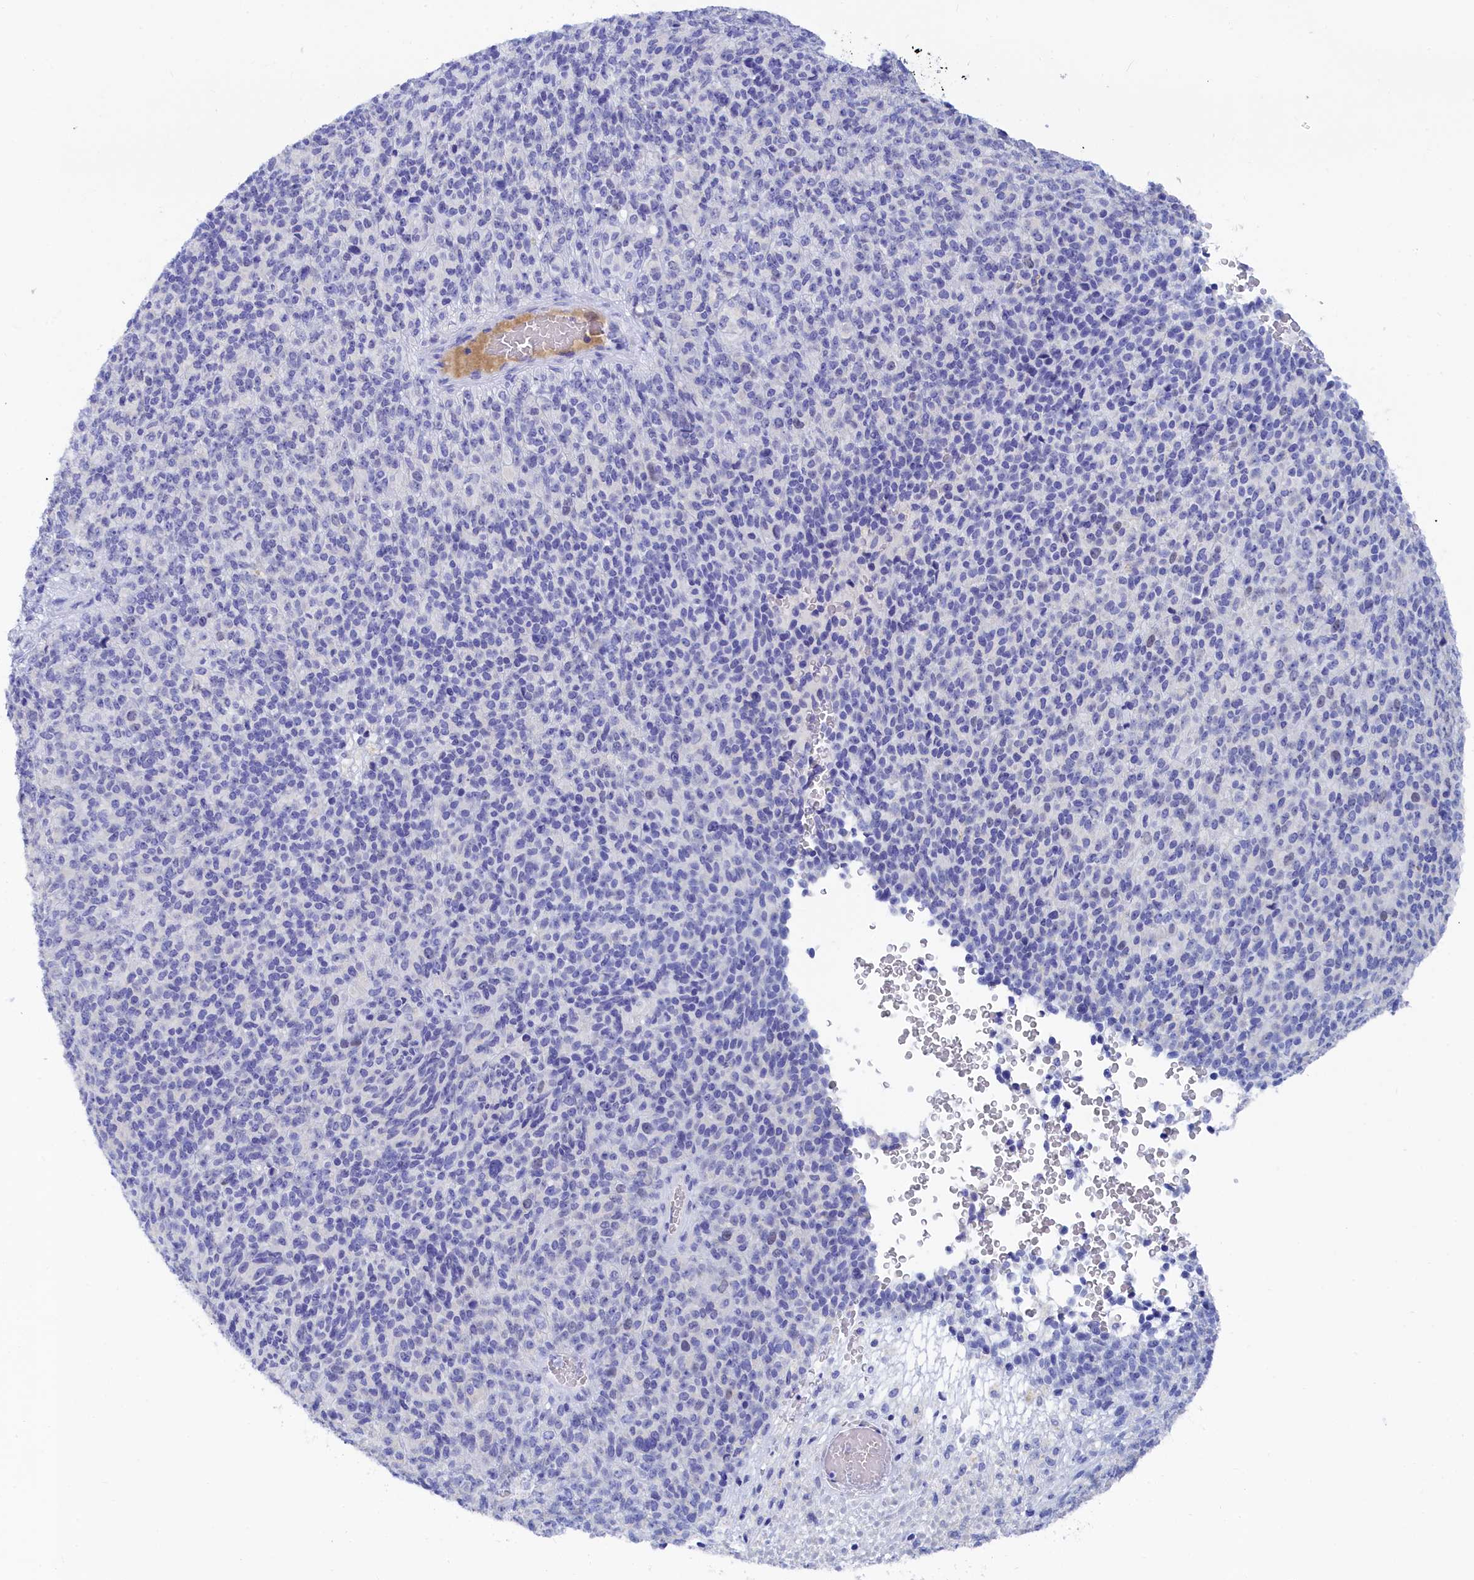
{"staining": {"intensity": "negative", "quantity": "none", "location": "none"}, "tissue": "melanoma", "cell_type": "Tumor cells", "image_type": "cancer", "snomed": [{"axis": "morphology", "description": "Malignant melanoma, Metastatic site"}, {"axis": "topography", "description": "Brain"}], "caption": "Immunohistochemistry (IHC) histopathology image of malignant melanoma (metastatic site) stained for a protein (brown), which demonstrates no staining in tumor cells. Nuclei are stained in blue.", "gene": "TRIM10", "patient": {"sex": "female", "age": 56}}